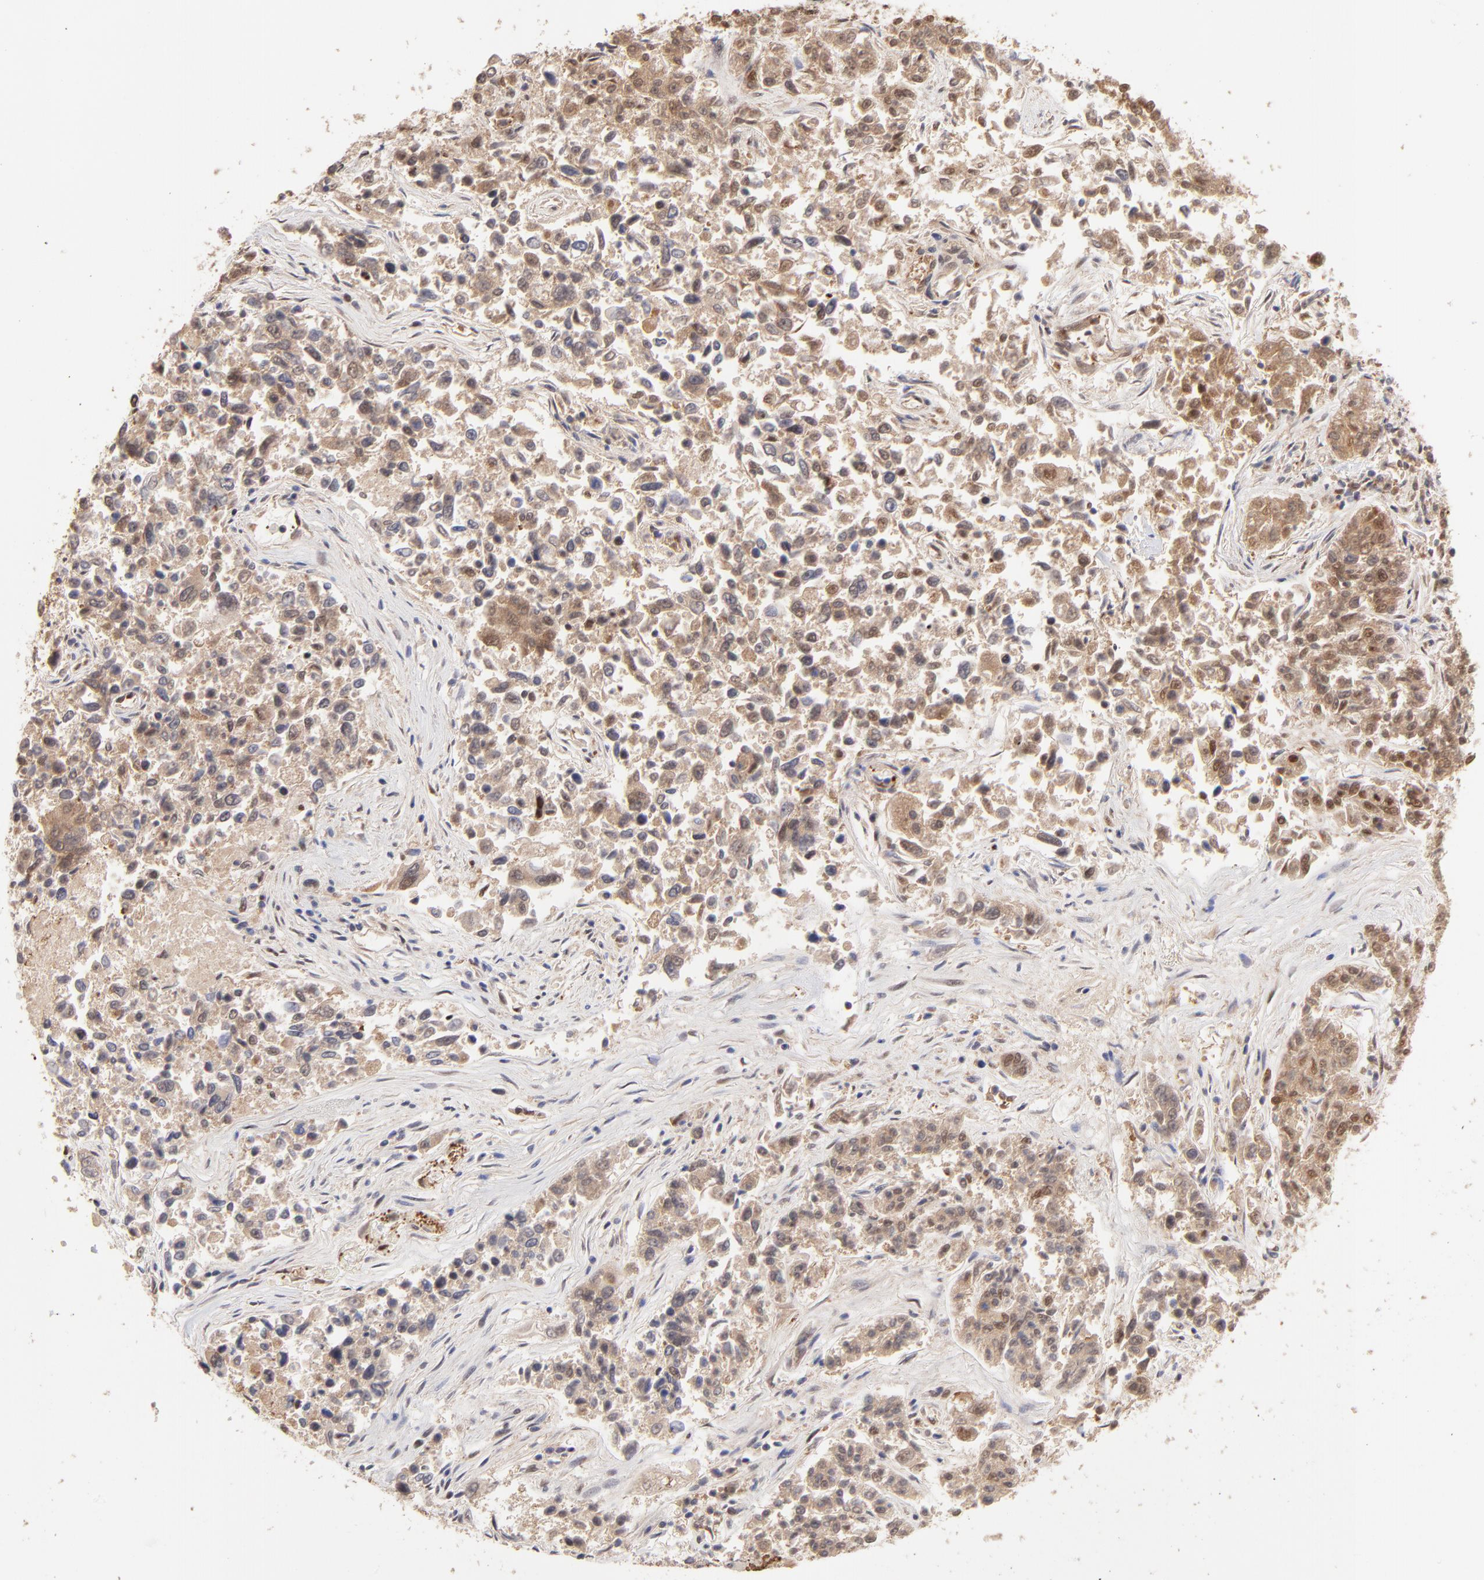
{"staining": {"intensity": "moderate", "quantity": ">75%", "location": "cytoplasmic/membranous,nuclear"}, "tissue": "lung cancer", "cell_type": "Tumor cells", "image_type": "cancer", "snomed": [{"axis": "morphology", "description": "Adenocarcinoma, NOS"}, {"axis": "topography", "description": "Lung"}], "caption": "There is medium levels of moderate cytoplasmic/membranous and nuclear positivity in tumor cells of adenocarcinoma (lung), as demonstrated by immunohistochemical staining (brown color).", "gene": "PSMD14", "patient": {"sex": "male", "age": 84}}